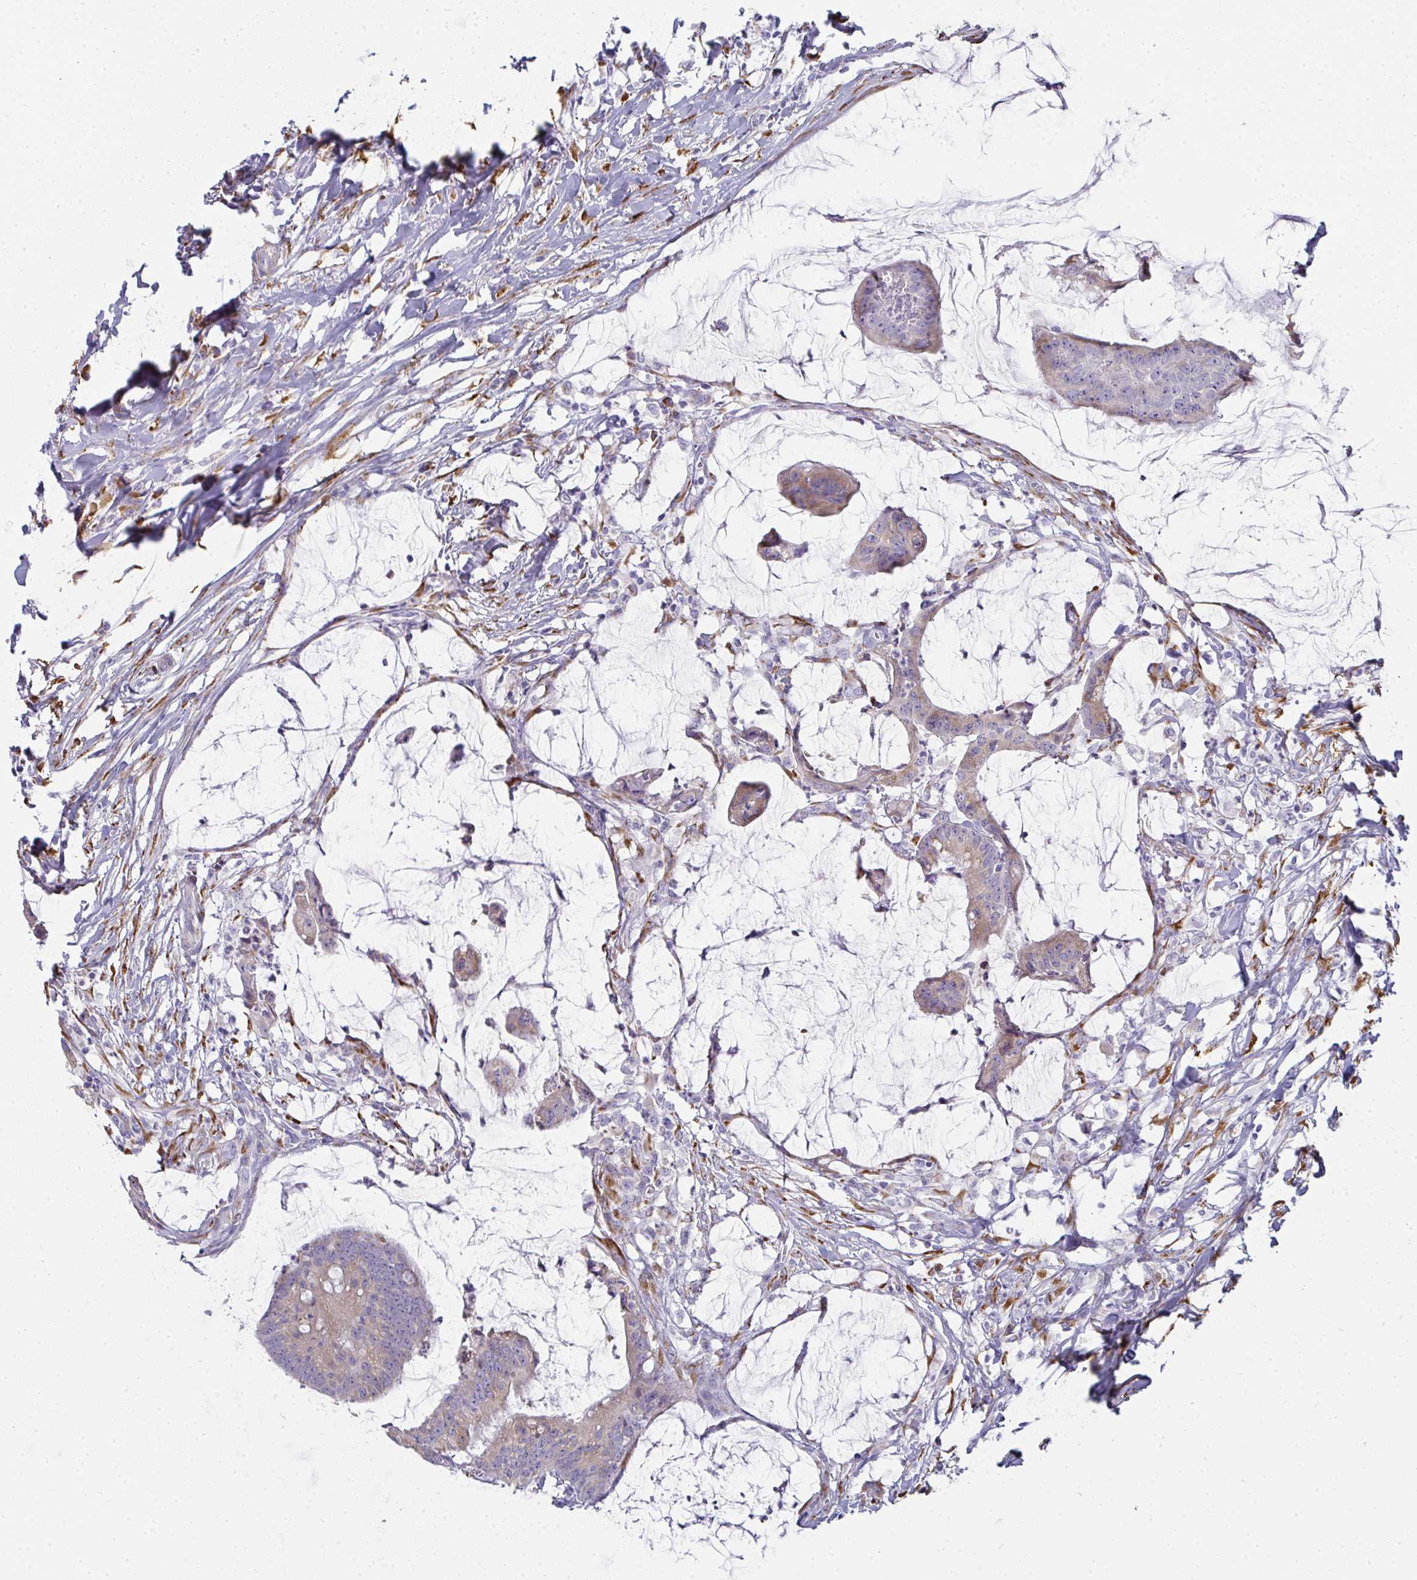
{"staining": {"intensity": "moderate", "quantity": ">75%", "location": "cytoplasmic/membranous"}, "tissue": "colorectal cancer", "cell_type": "Tumor cells", "image_type": "cancer", "snomed": [{"axis": "morphology", "description": "Adenocarcinoma, NOS"}, {"axis": "topography", "description": "Colon"}], "caption": "Tumor cells show medium levels of moderate cytoplasmic/membranous expression in about >75% of cells in colorectal adenocarcinoma. Using DAB (3,3'-diaminobenzidine) (brown) and hematoxylin (blue) stains, captured at high magnification using brightfield microscopy.", "gene": "SHROOM1", "patient": {"sex": "male", "age": 62}}